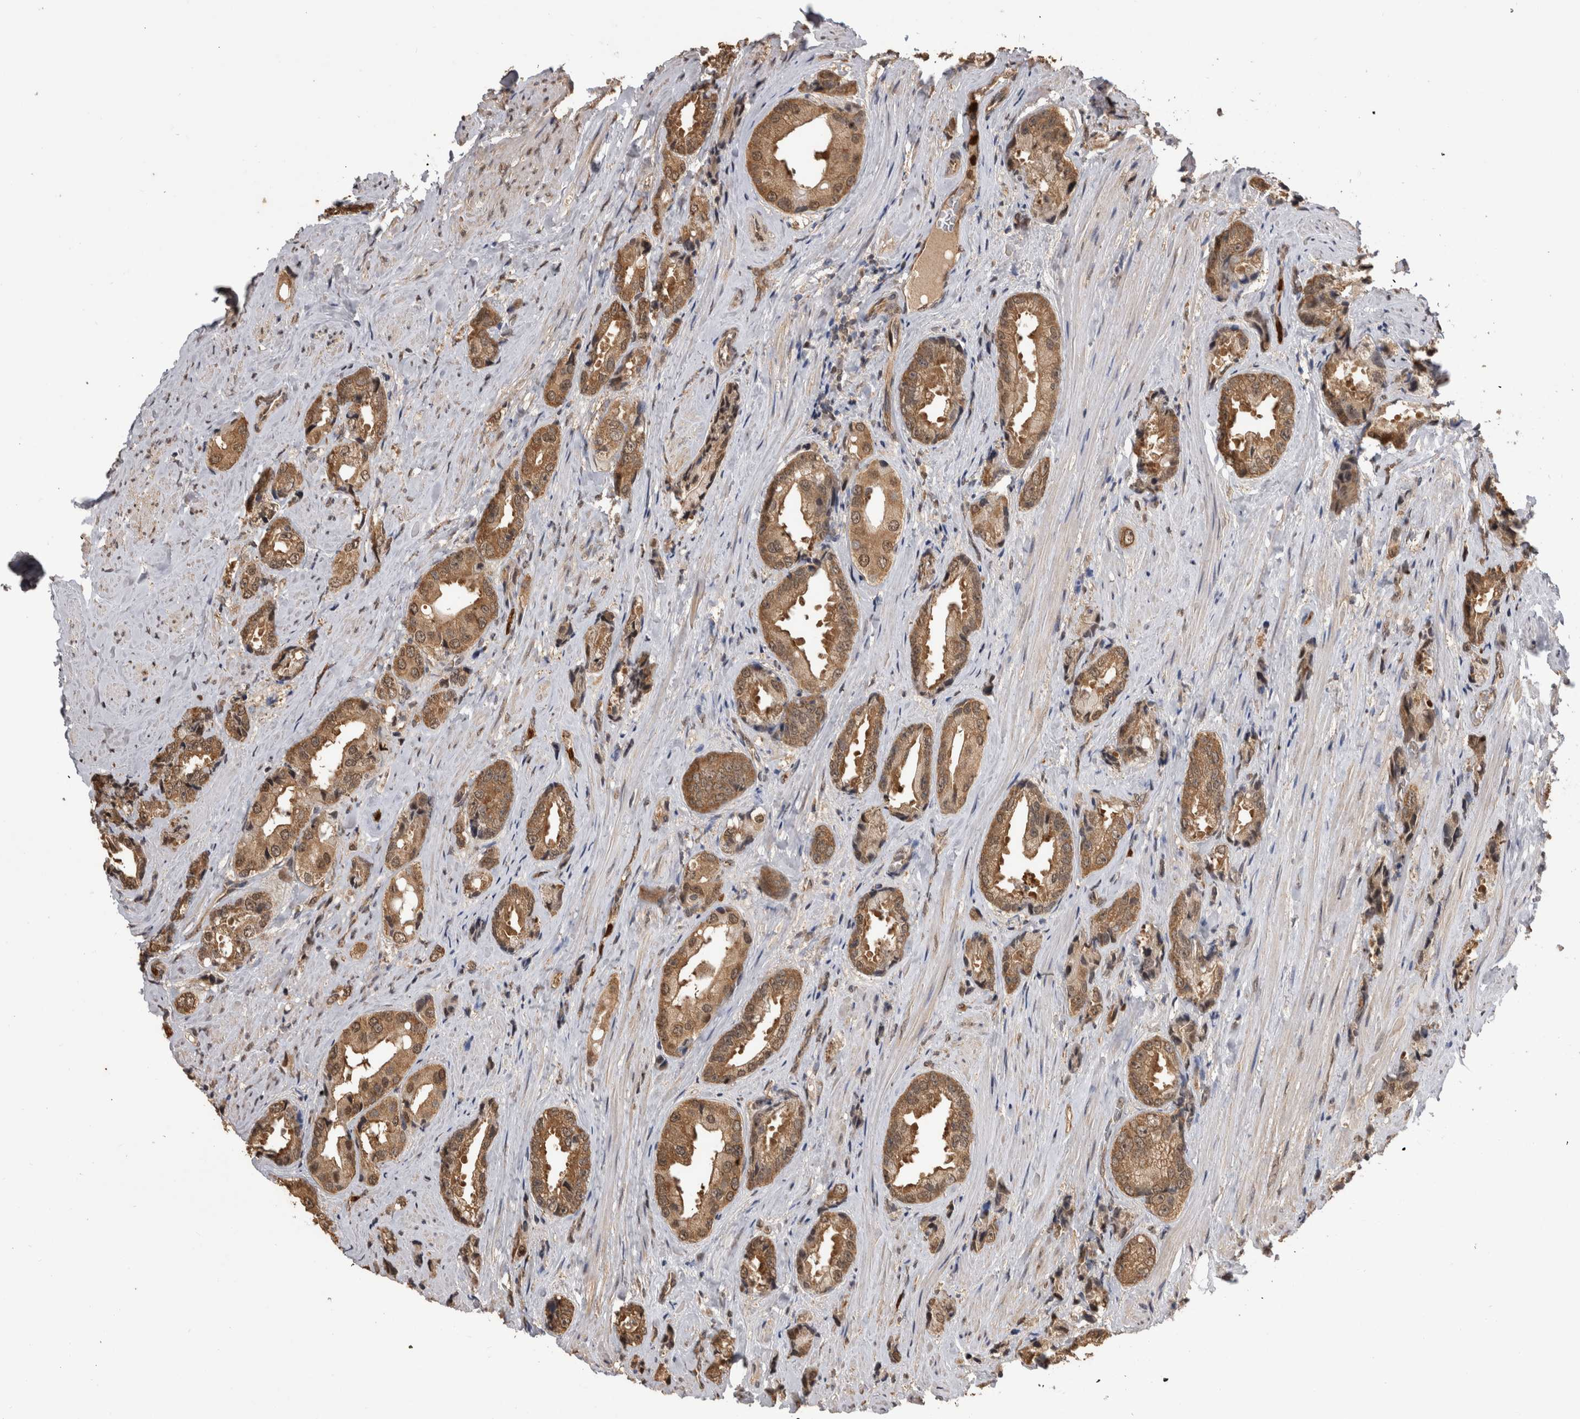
{"staining": {"intensity": "moderate", "quantity": ">75%", "location": "cytoplasmic/membranous,nuclear"}, "tissue": "prostate cancer", "cell_type": "Tumor cells", "image_type": "cancer", "snomed": [{"axis": "morphology", "description": "Adenocarcinoma, High grade"}, {"axis": "topography", "description": "Prostate"}], "caption": "A photomicrograph of prostate cancer stained for a protein exhibits moderate cytoplasmic/membranous and nuclear brown staining in tumor cells. The staining was performed using DAB to visualize the protein expression in brown, while the nuclei were stained in blue with hematoxylin (Magnification: 20x).", "gene": "PAK4", "patient": {"sex": "male", "age": 61}}